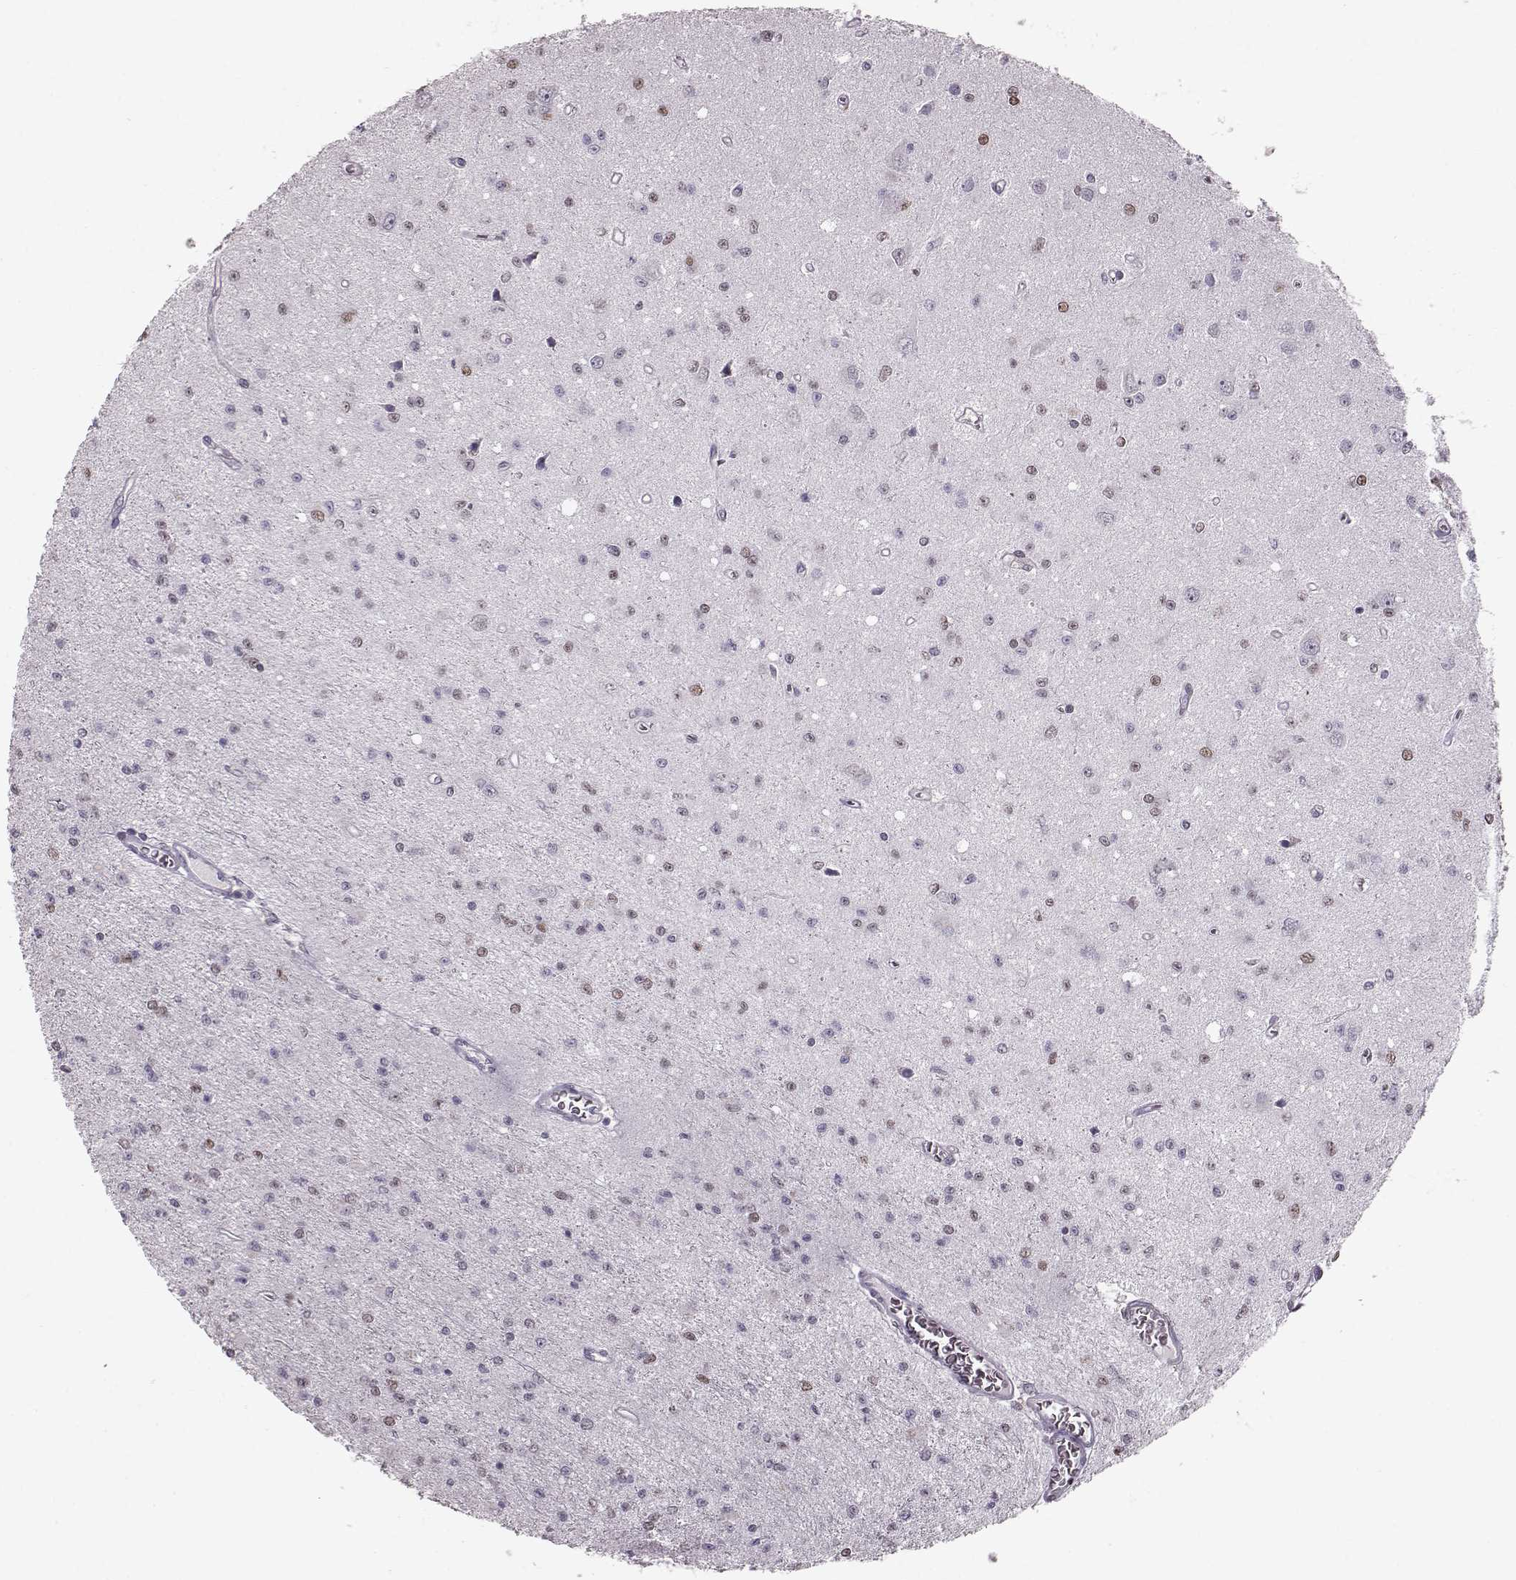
{"staining": {"intensity": "moderate", "quantity": "<25%", "location": "nuclear"}, "tissue": "glioma", "cell_type": "Tumor cells", "image_type": "cancer", "snomed": [{"axis": "morphology", "description": "Glioma, malignant, Low grade"}, {"axis": "topography", "description": "Brain"}], "caption": "Immunohistochemistry photomicrograph of glioma stained for a protein (brown), which exhibits low levels of moderate nuclear staining in about <25% of tumor cells.", "gene": "KLF6", "patient": {"sex": "female", "age": 45}}